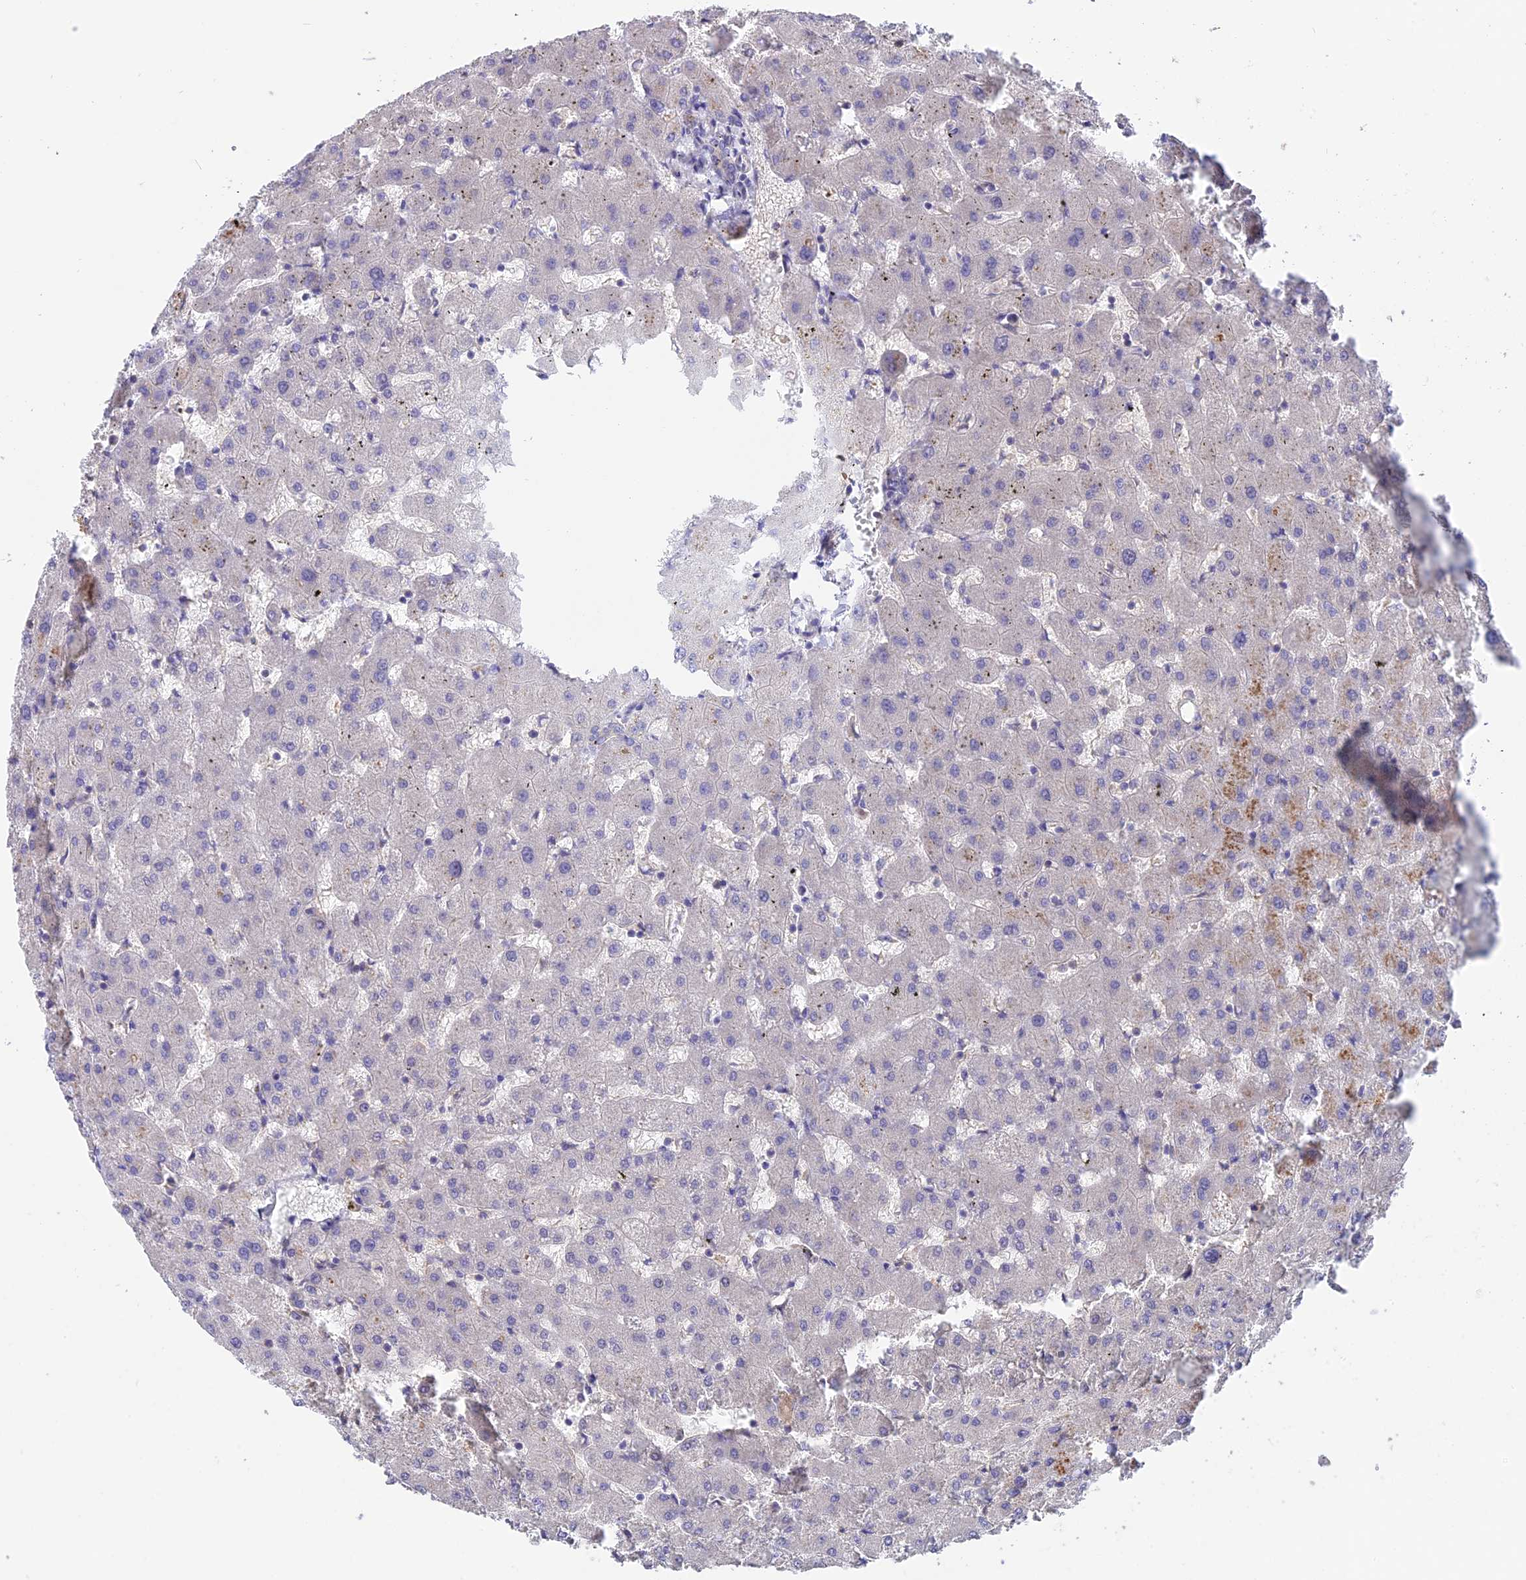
{"staining": {"intensity": "weak", "quantity": "<25%", "location": "cytoplasmic/membranous"}, "tissue": "liver", "cell_type": "Cholangiocytes", "image_type": "normal", "snomed": [{"axis": "morphology", "description": "Normal tissue, NOS"}, {"axis": "topography", "description": "Liver"}], "caption": "A histopathology image of liver stained for a protein displays no brown staining in cholangiocytes. Nuclei are stained in blue.", "gene": "RASAL1", "patient": {"sex": "female", "age": 63}}